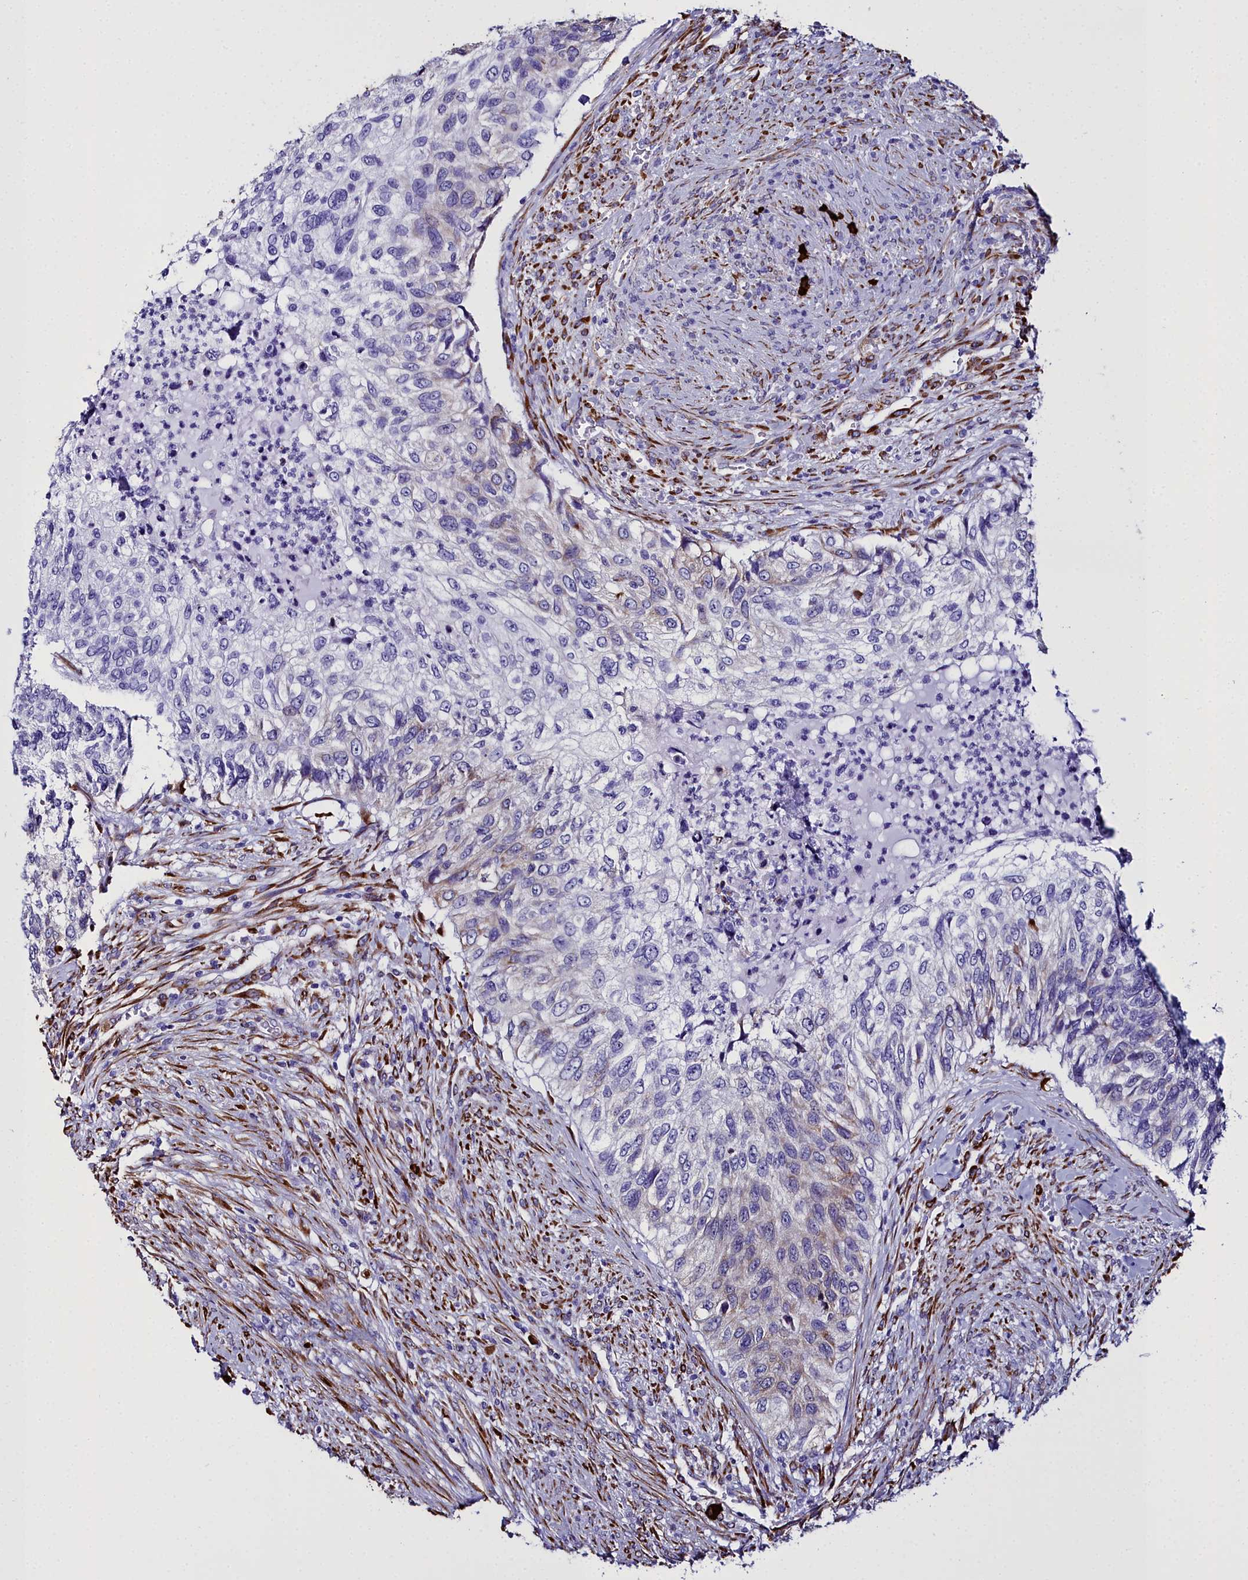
{"staining": {"intensity": "negative", "quantity": "none", "location": "none"}, "tissue": "urothelial cancer", "cell_type": "Tumor cells", "image_type": "cancer", "snomed": [{"axis": "morphology", "description": "Urothelial carcinoma, High grade"}, {"axis": "topography", "description": "Urinary bladder"}], "caption": "A histopathology image of urothelial cancer stained for a protein shows no brown staining in tumor cells.", "gene": "TXNDC5", "patient": {"sex": "female", "age": 60}}